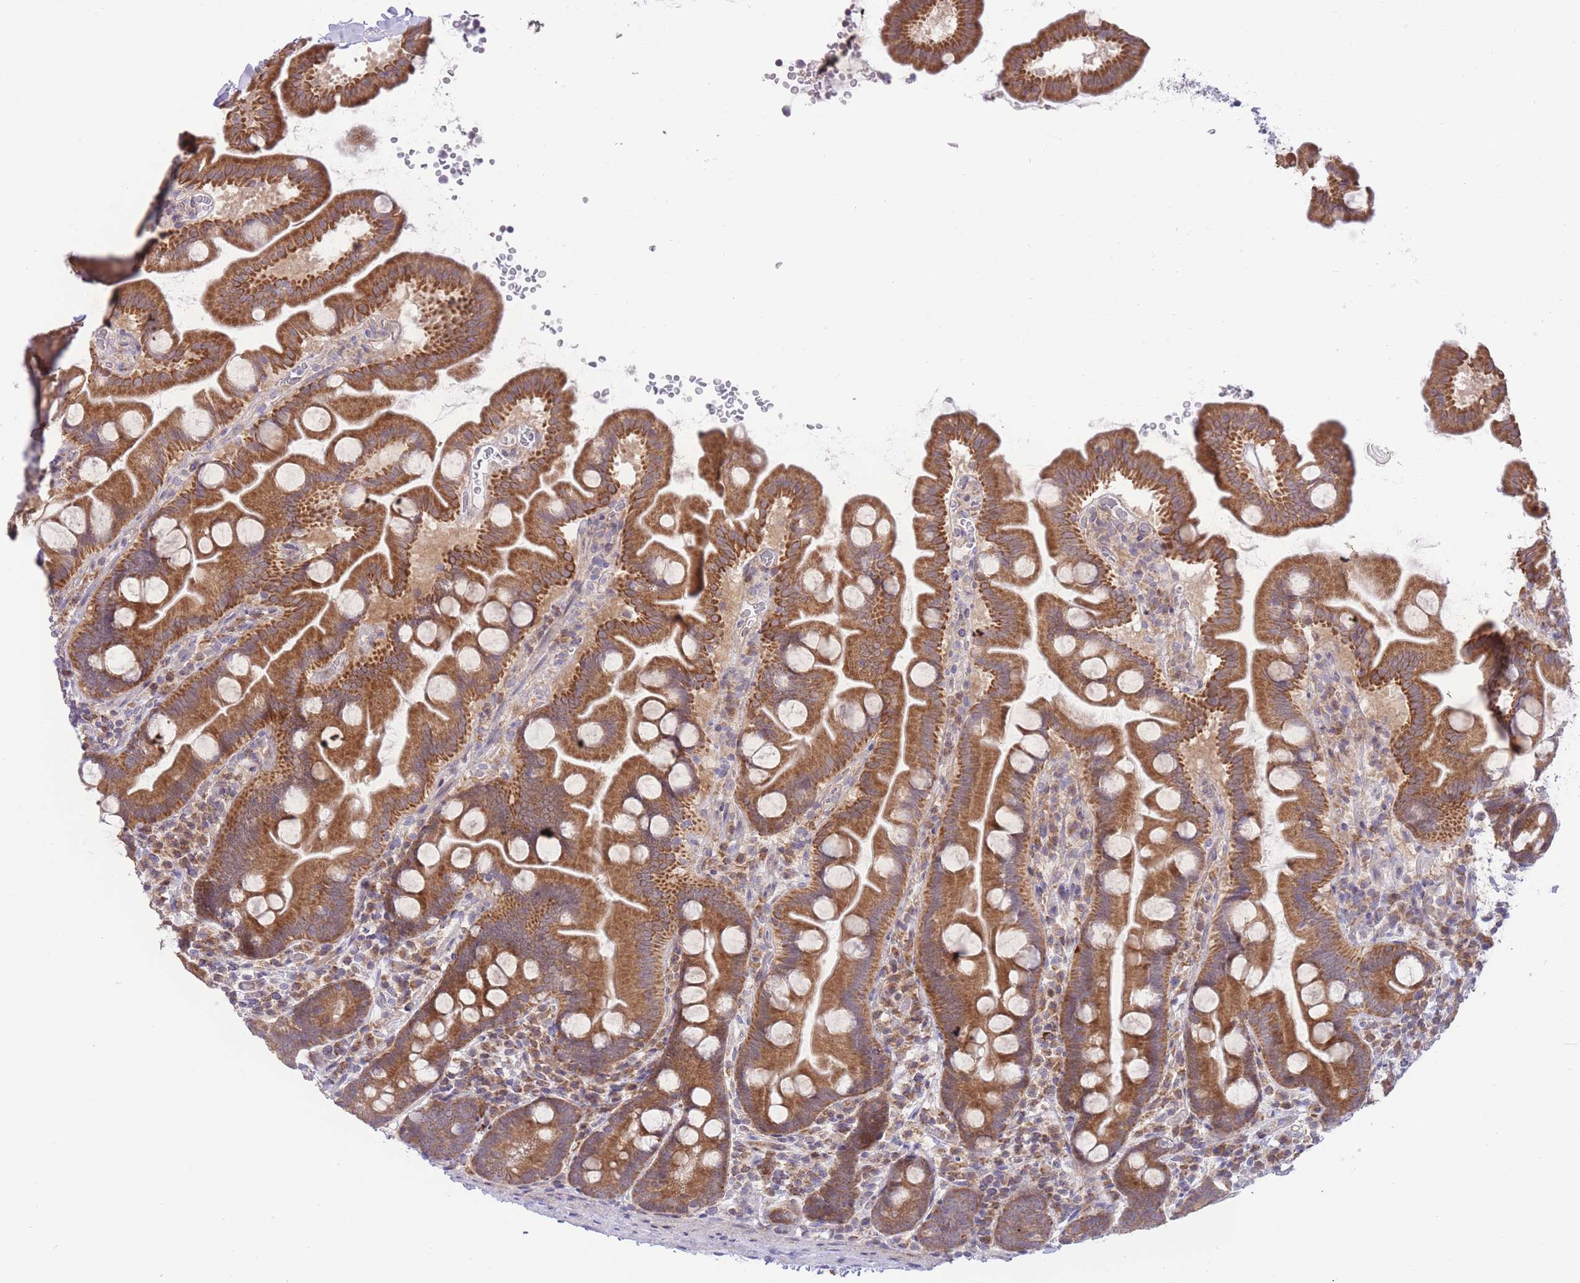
{"staining": {"intensity": "strong", "quantity": ">75%", "location": "cytoplasmic/membranous"}, "tissue": "small intestine", "cell_type": "Glandular cells", "image_type": "normal", "snomed": [{"axis": "morphology", "description": "Normal tissue, NOS"}, {"axis": "topography", "description": "Small intestine"}], "caption": "This image demonstrates immunohistochemistry staining of benign human small intestine, with high strong cytoplasmic/membranous staining in approximately >75% of glandular cells.", "gene": "BOLA2B", "patient": {"sex": "female", "age": 68}}